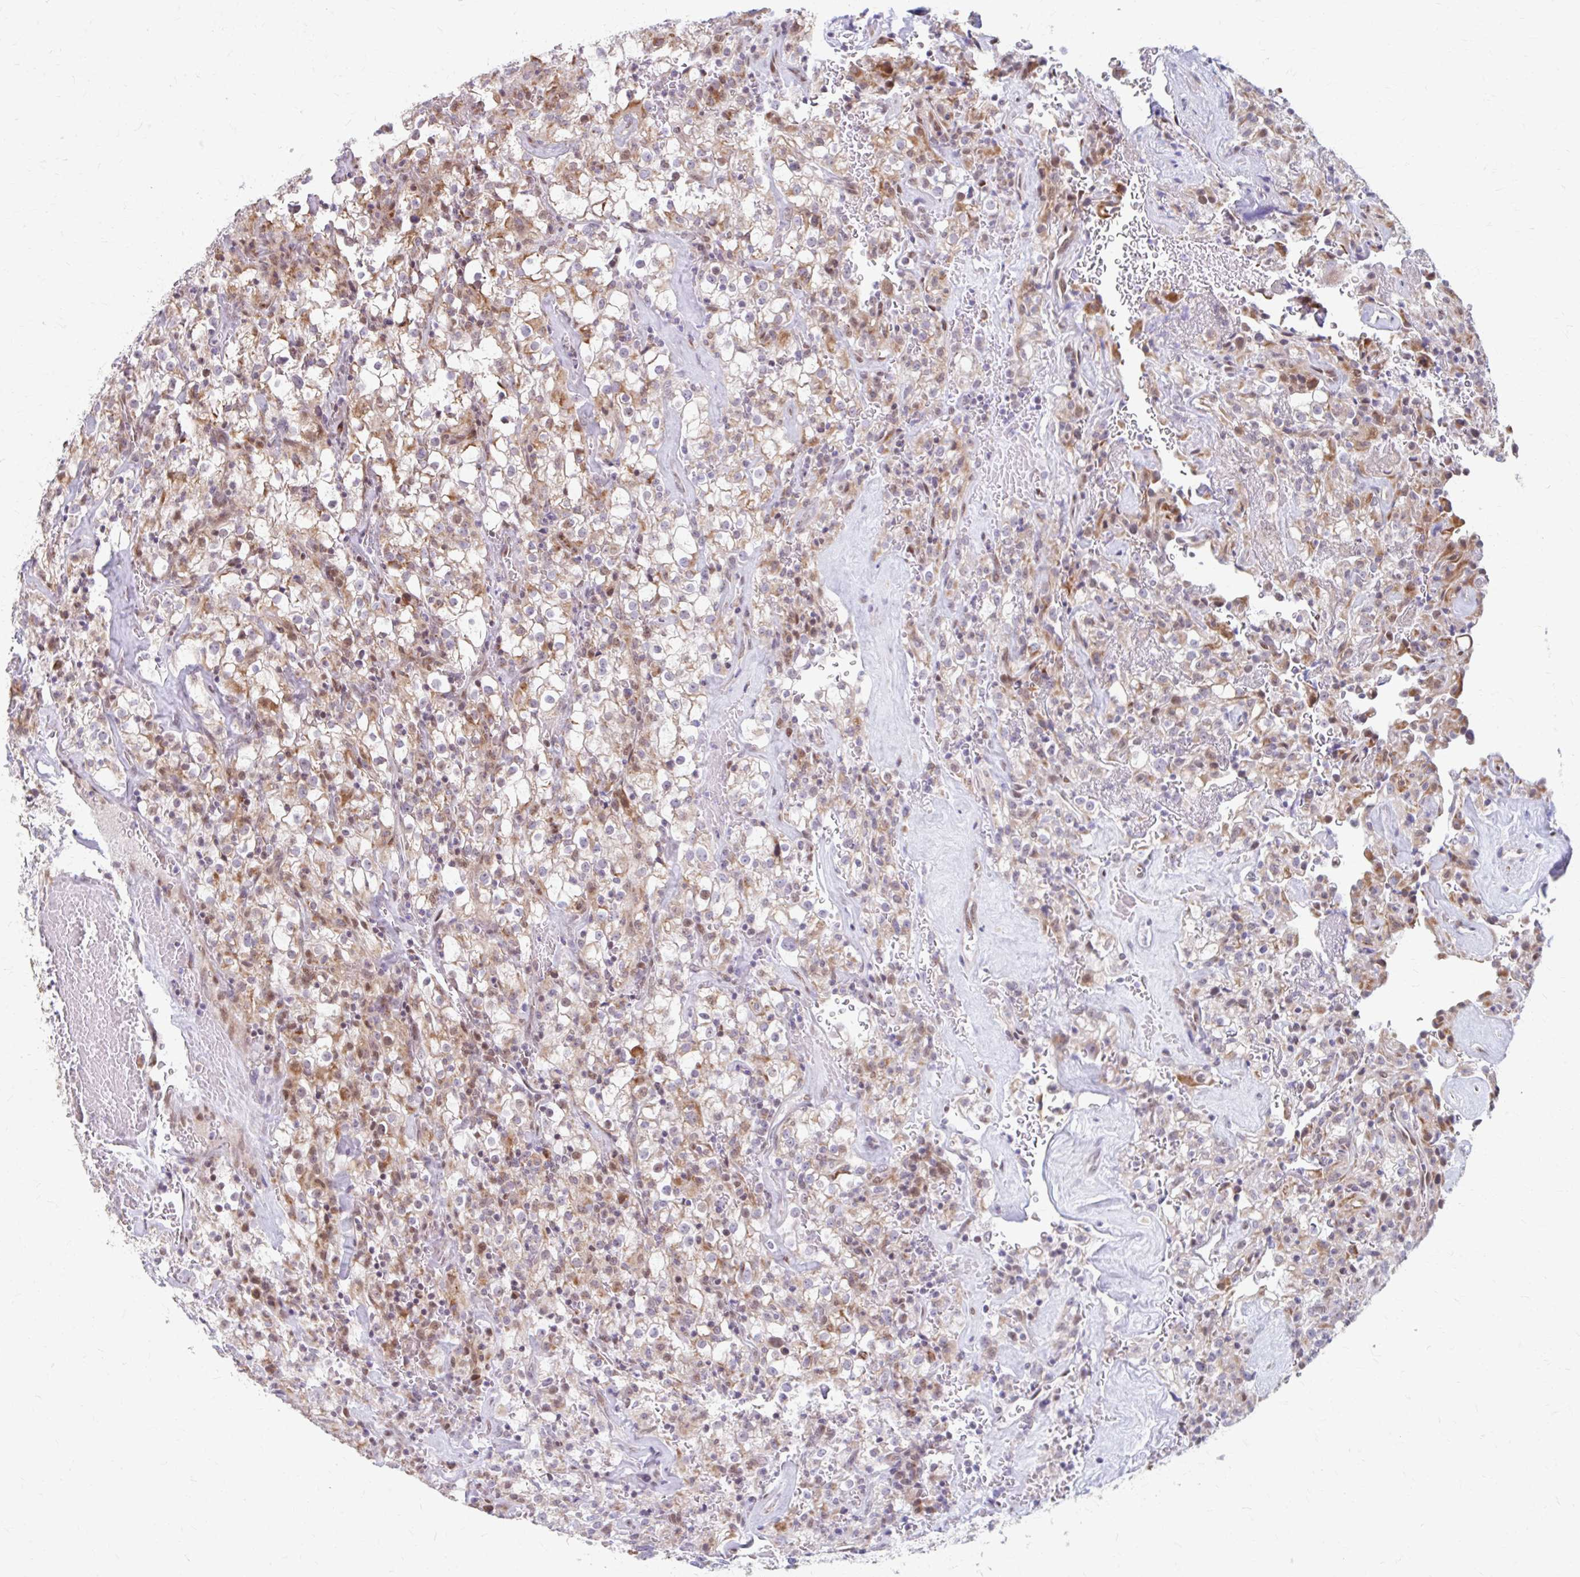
{"staining": {"intensity": "moderate", "quantity": "25%-75%", "location": "cytoplasmic/membranous,nuclear"}, "tissue": "renal cancer", "cell_type": "Tumor cells", "image_type": "cancer", "snomed": [{"axis": "morphology", "description": "Adenocarcinoma, NOS"}, {"axis": "topography", "description": "Kidney"}], "caption": "Immunohistochemistry (IHC) image of neoplastic tissue: adenocarcinoma (renal) stained using immunohistochemistry (IHC) displays medium levels of moderate protein expression localized specifically in the cytoplasmic/membranous and nuclear of tumor cells, appearing as a cytoplasmic/membranous and nuclear brown color.", "gene": "BEAN1", "patient": {"sex": "female", "age": 74}}